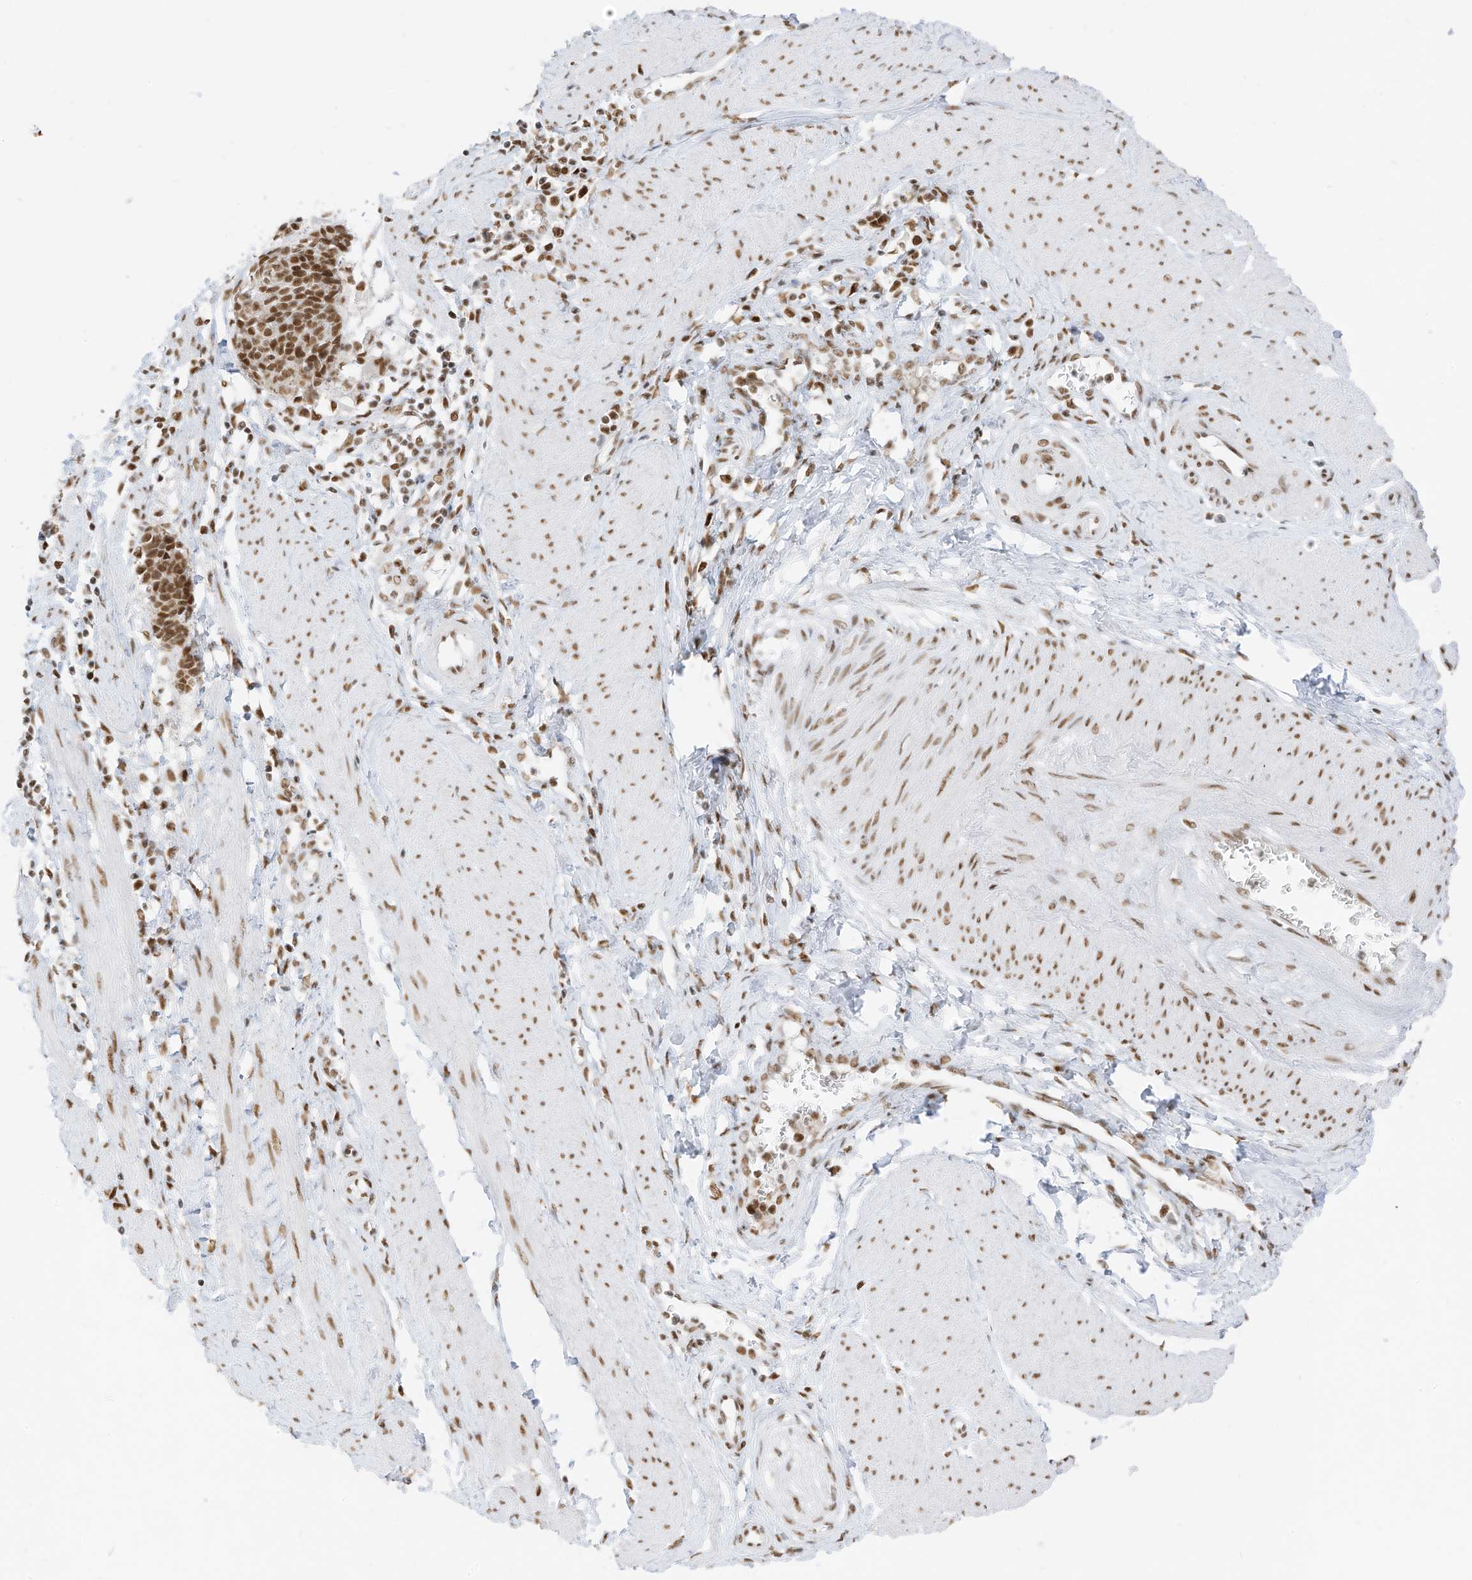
{"staining": {"intensity": "moderate", "quantity": ">75%", "location": "nuclear"}, "tissue": "cervical cancer", "cell_type": "Tumor cells", "image_type": "cancer", "snomed": [{"axis": "morphology", "description": "Normal tissue, NOS"}, {"axis": "morphology", "description": "Squamous cell carcinoma, NOS"}, {"axis": "topography", "description": "Cervix"}], "caption": "Immunohistochemistry of cervical cancer (squamous cell carcinoma) exhibits medium levels of moderate nuclear positivity in approximately >75% of tumor cells. The staining is performed using DAB (3,3'-diaminobenzidine) brown chromogen to label protein expression. The nuclei are counter-stained blue using hematoxylin.", "gene": "SMARCA2", "patient": {"sex": "female", "age": 35}}